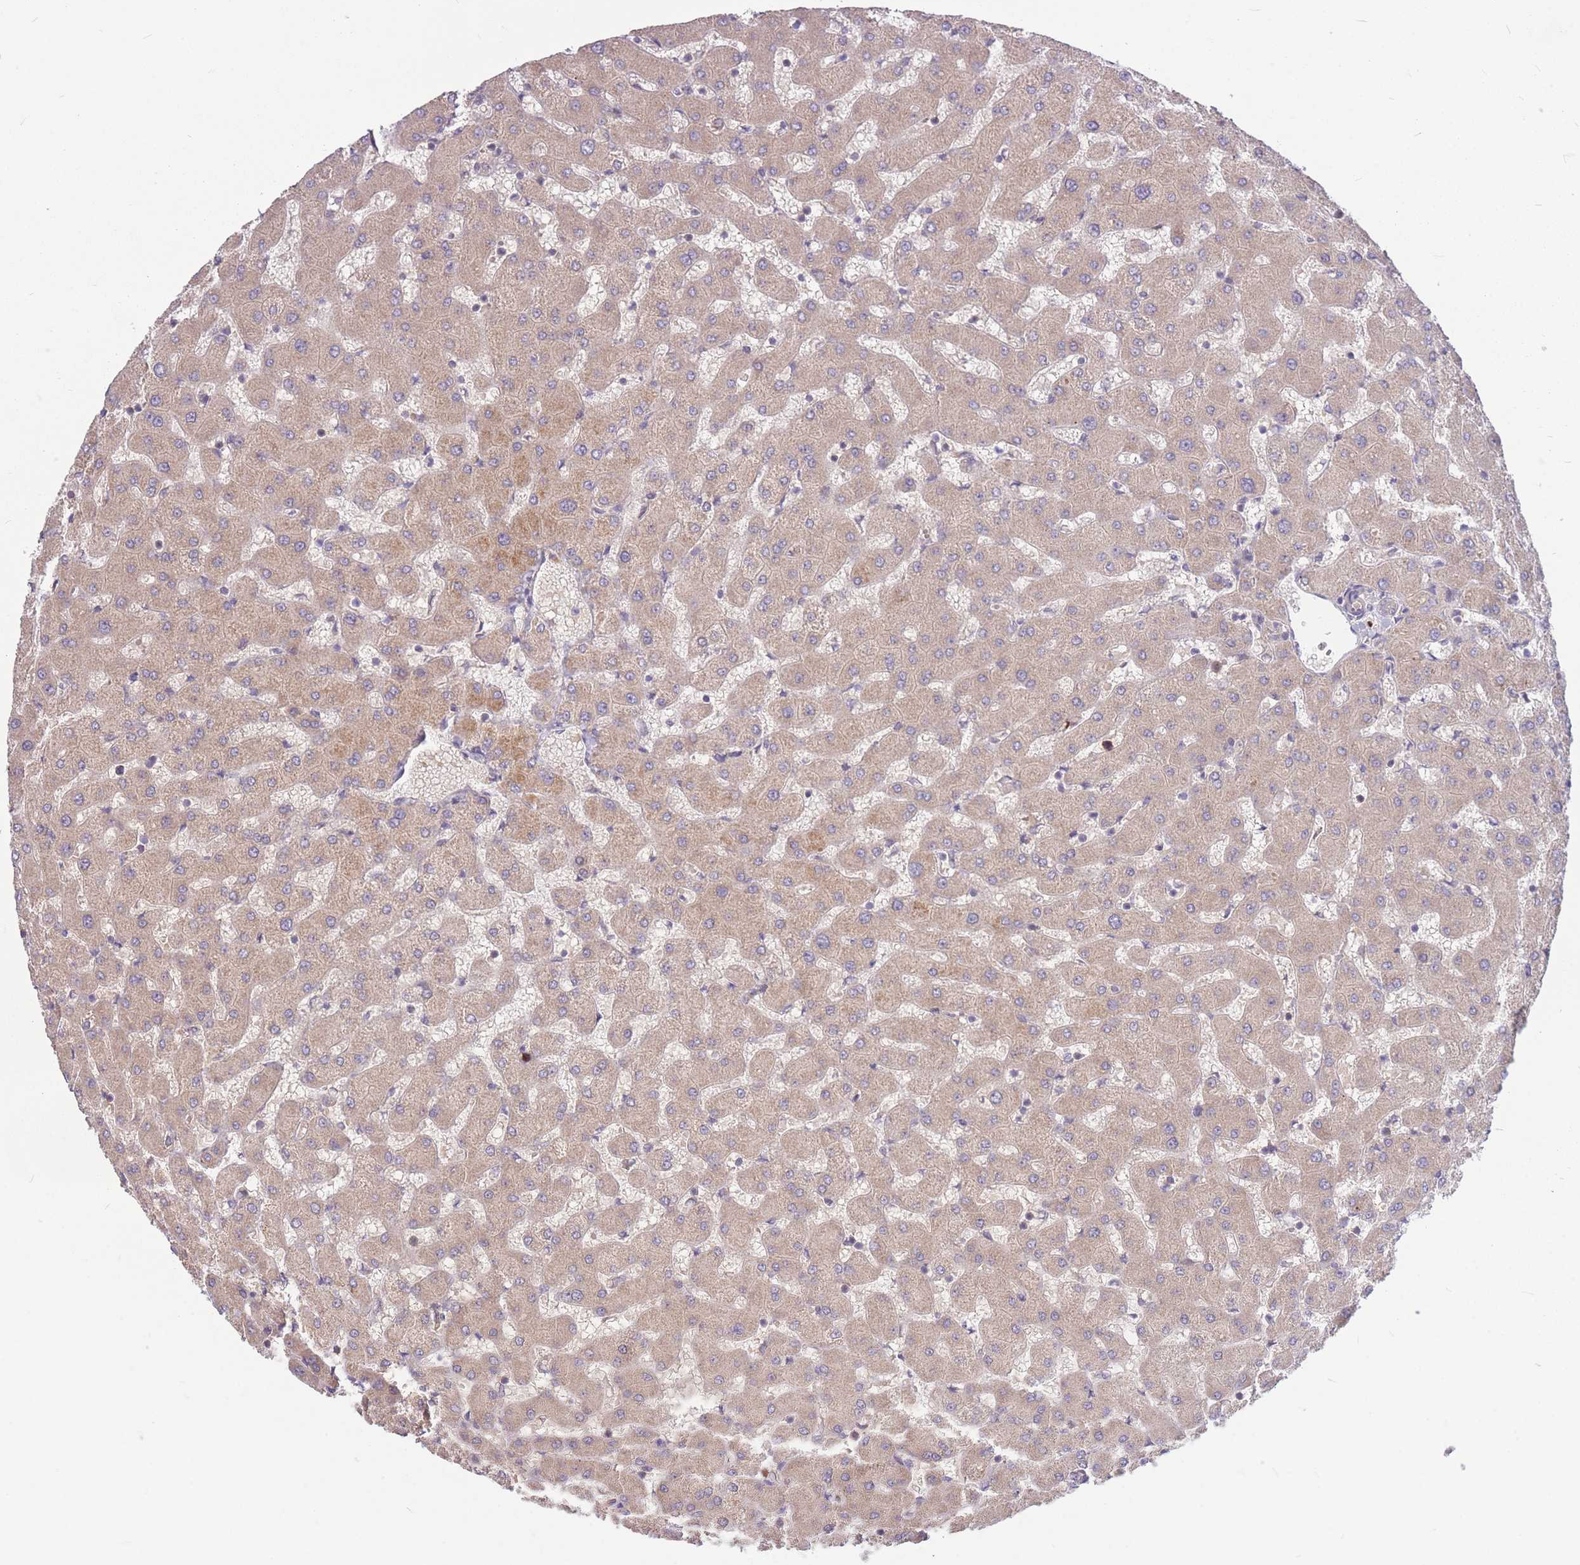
{"staining": {"intensity": "weak", "quantity": ">75%", "location": "cytoplasmic/membranous"}, "tissue": "liver", "cell_type": "Cholangiocytes", "image_type": "normal", "snomed": [{"axis": "morphology", "description": "Normal tissue, NOS"}, {"axis": "topography", "description": "Liver"}], "caption": "Benign liver reveals weak cytoplasmic/membranous expression in about >75% of cholangiocytes.", "gene": "GMNN", "patient": {"sex": "female", "age": 63}}